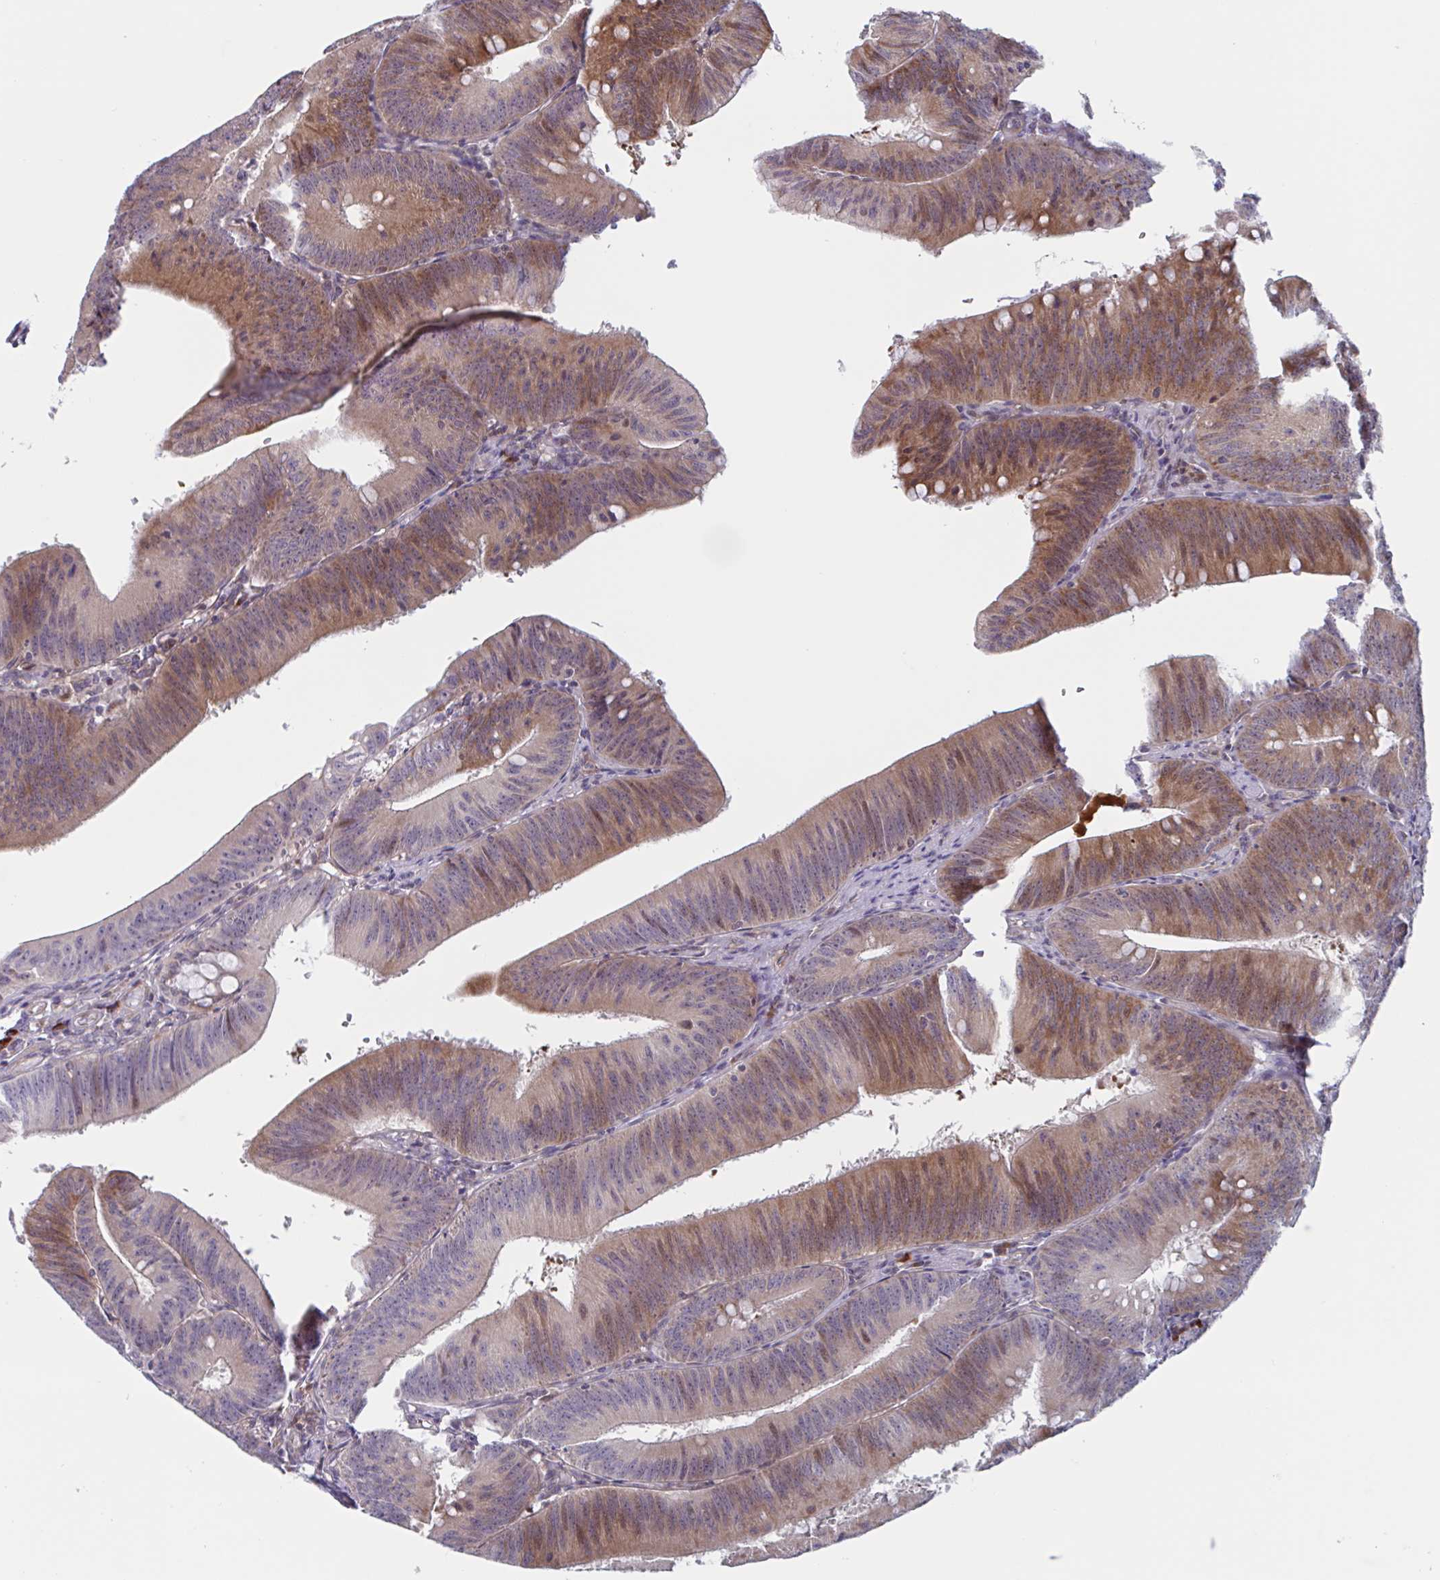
{"staining": {"intensity": "moderate", "quantity": ">75%", "location": "cytoplasmic/membranous"}, "tissue": "colorectal cancer", "cell_type": "Tumor cells", "image_type": "cancer", "snomed": [{"axis": "morphology", "description": "Adenocarcinoma, NOS"}, {"axis": "topography", "description": "Colon"}], "caption": "Brown immunohistochemical staining in colorectal cancer displays moderate cytoplasmic/membranous positivity in about >75% of tumor cells.", "gene": "DUXA", "patient": {"sex": "male", "age": 84}}